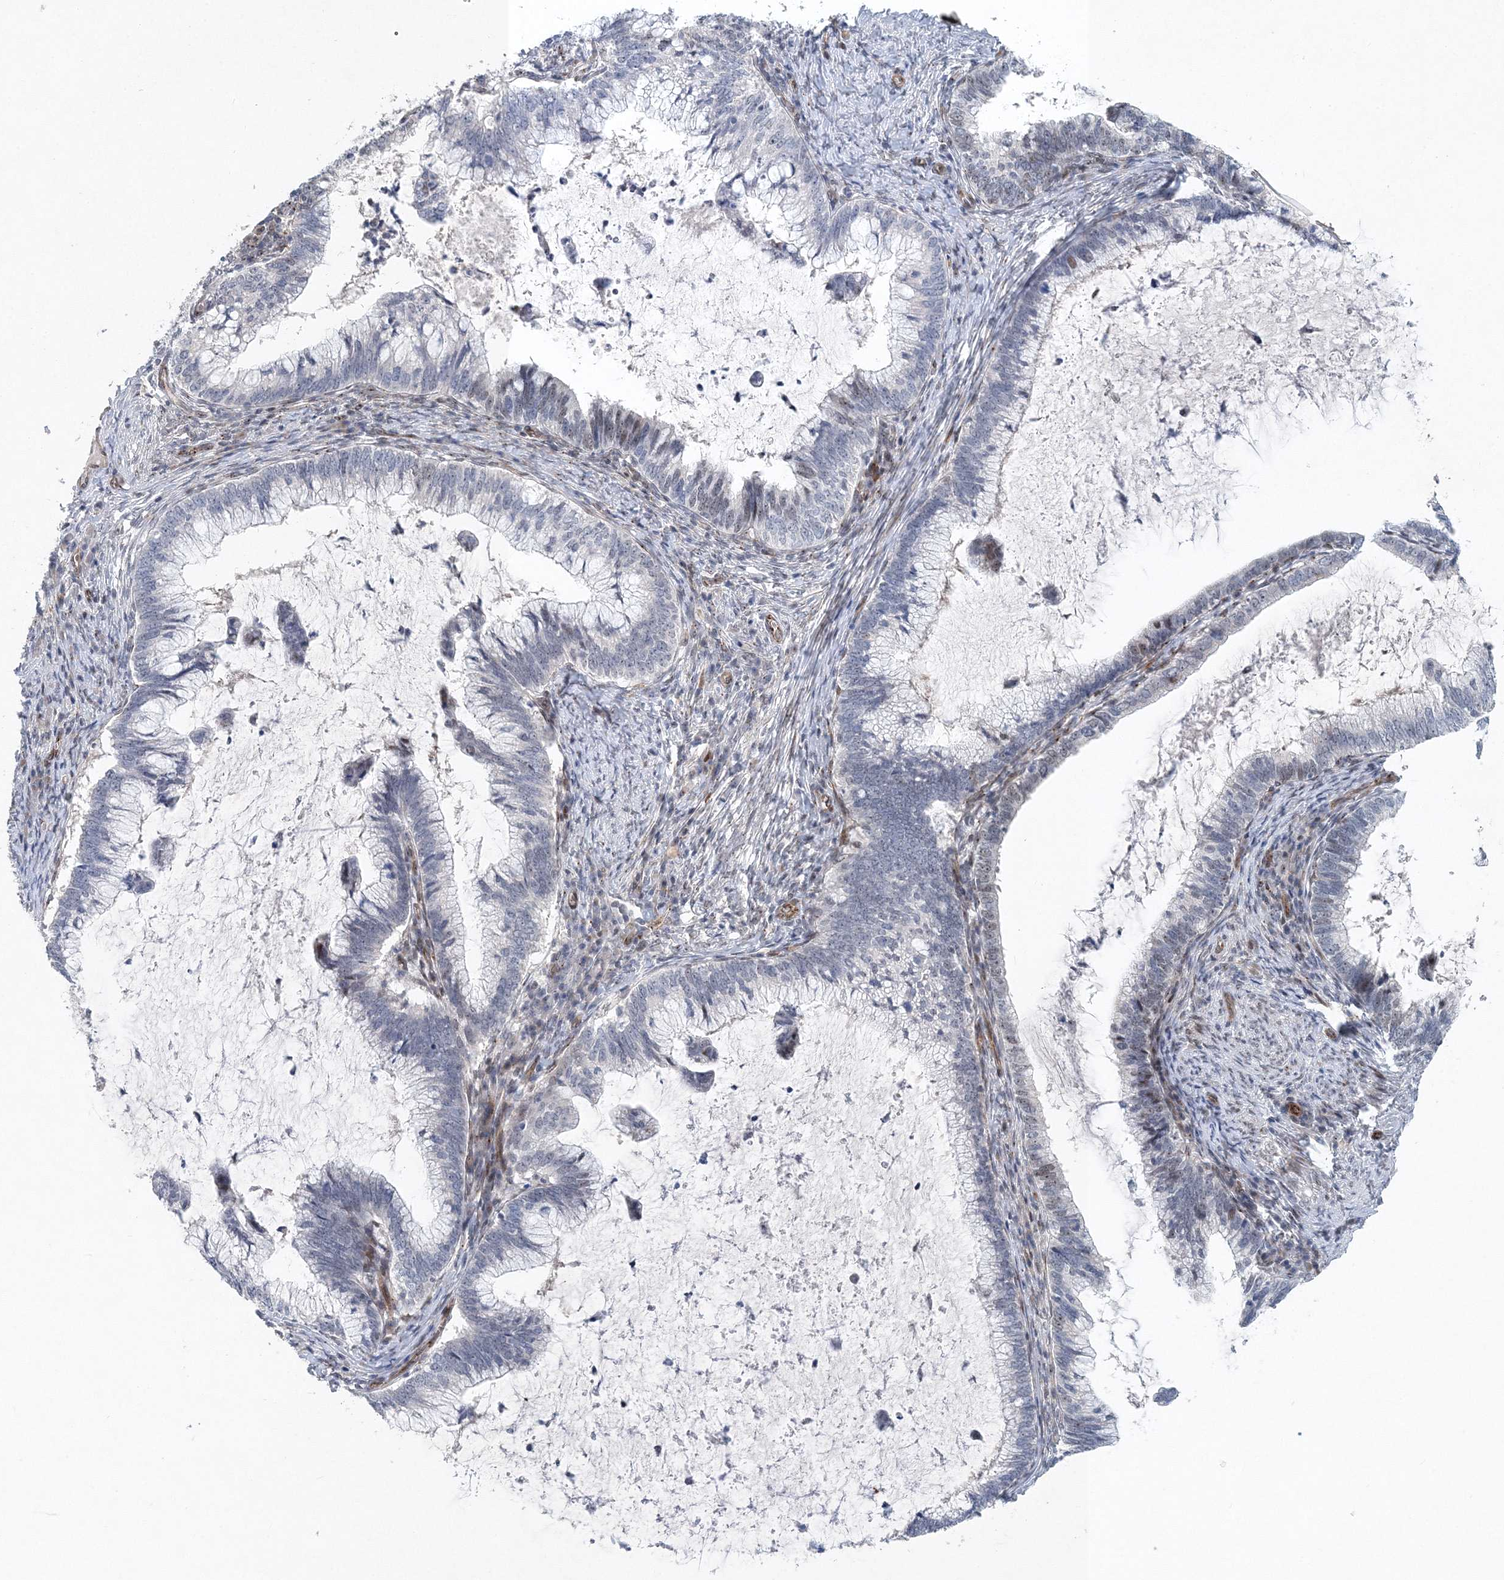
{"staining": {"intensity": "negative", "quantity": "none", "location": "none"}, "tissue": "cervical cancer", "cell_type": "Tumor cells", "image_type": "cancer", "snomed": [{"axis": "morphology", "description": "Adenocarcinoma, NOS"}, {"axis": "topography", "description": "Cervix"}], "caption": "There is no significant staining in tumor cells of cervical adenocarcinoma. (DAB IHC with hematoxylin counter stain).", "gene": "UIMC1", "patient": {"sex": "female", "age": 36}}